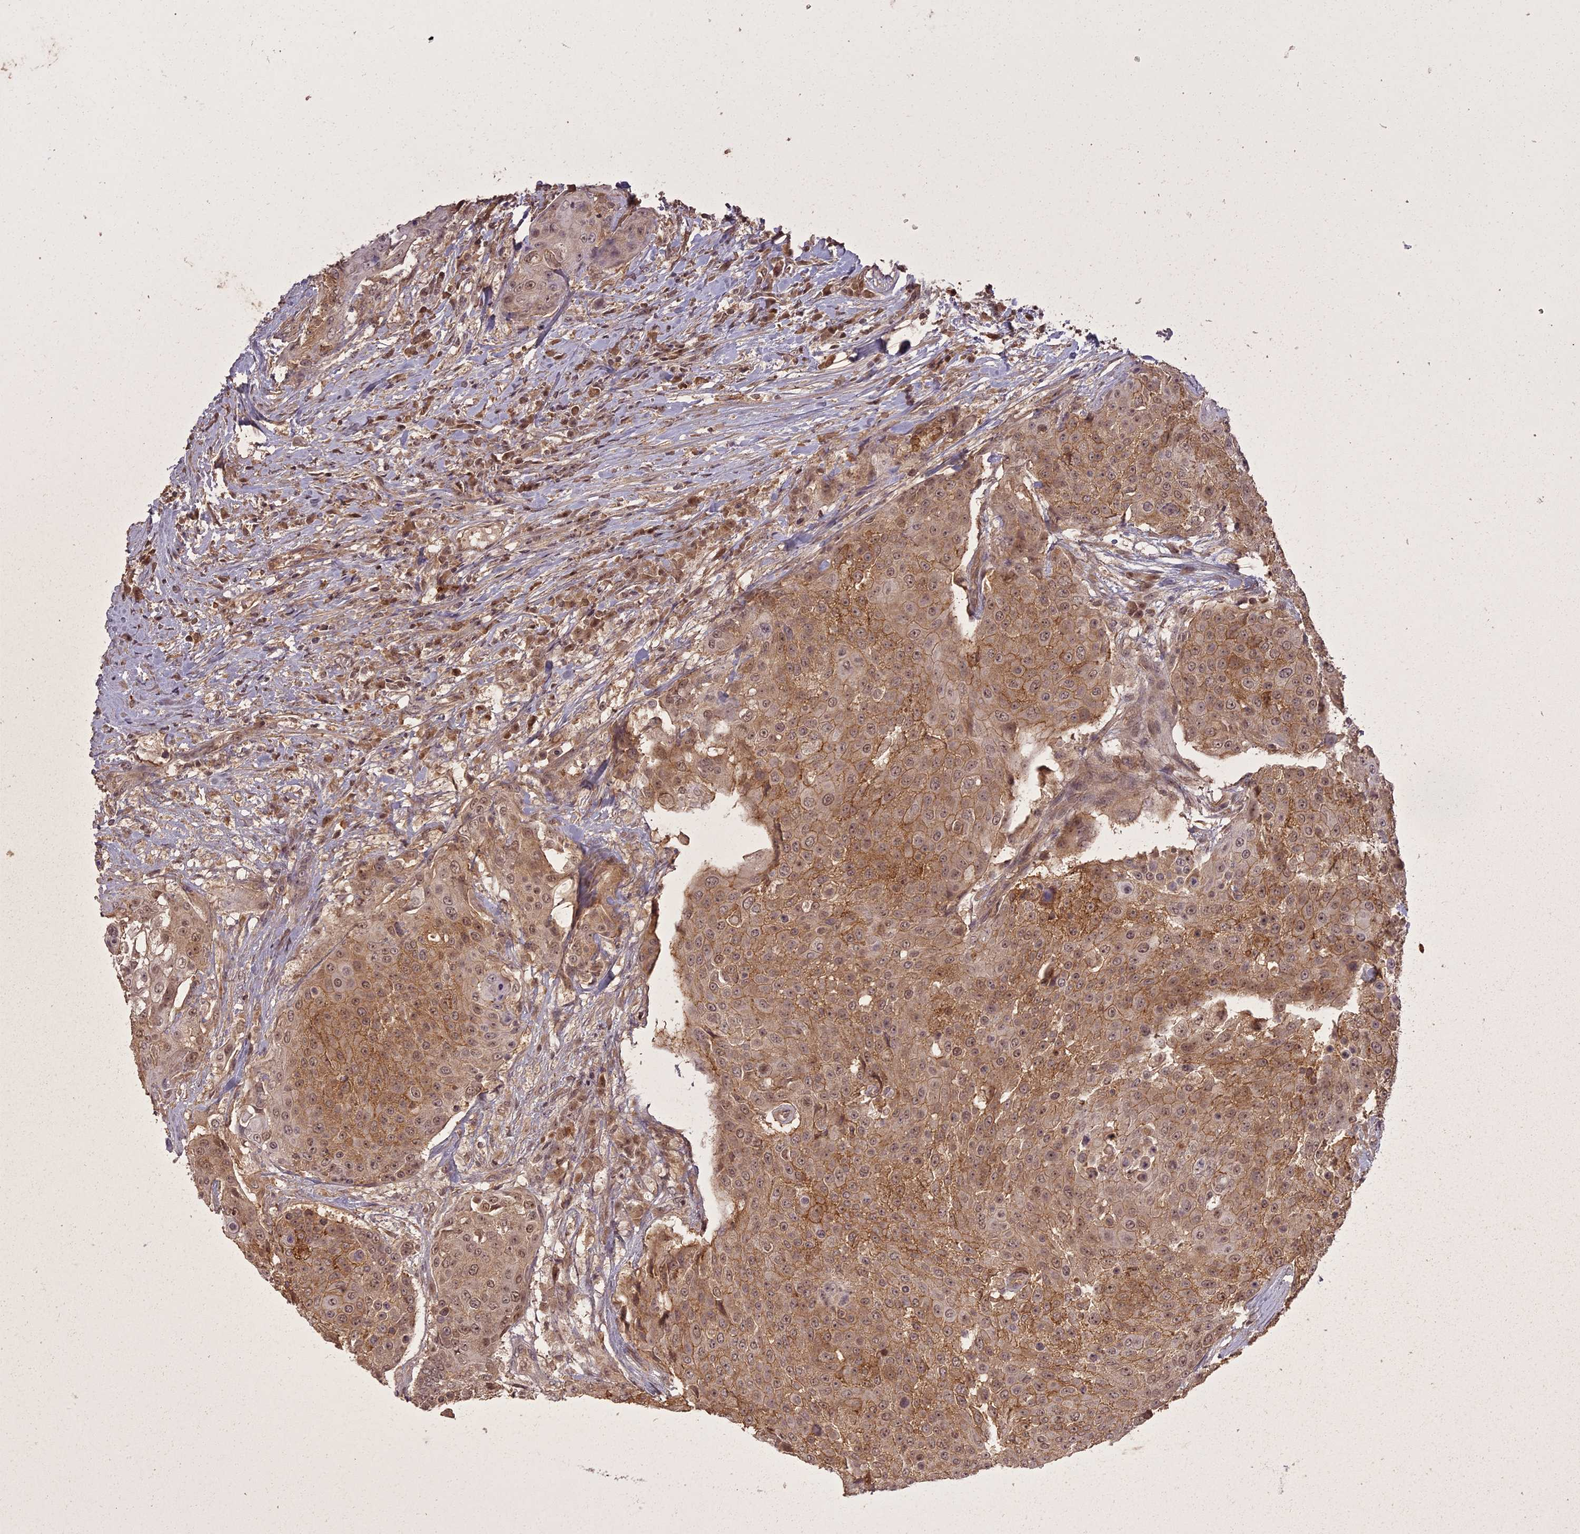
{"staining": {"intensity": "moderate", "quantity": "25%-75%", "location": "cytoplasmic/membranous,nuclear"}, "tissue": "urothelial cancer", "cell_type": "Tumor cells", "image_type": "cancer", "snomed": [{"axis": "morphology", "description": "Urothelial carcinoma, High grade"}, {"axis": "topography", "description": "Urinary bladder"}], "caption": "An immunohistochemistry image of tumor tissue is shown. Protein staining in brown shows moderate cytoplasmic/membranous and nuclear positivity in high-grade urothelial carcinoma within tumor cells.", "gene": "ING5", "patient": {"sex": "female", "age": 63}}